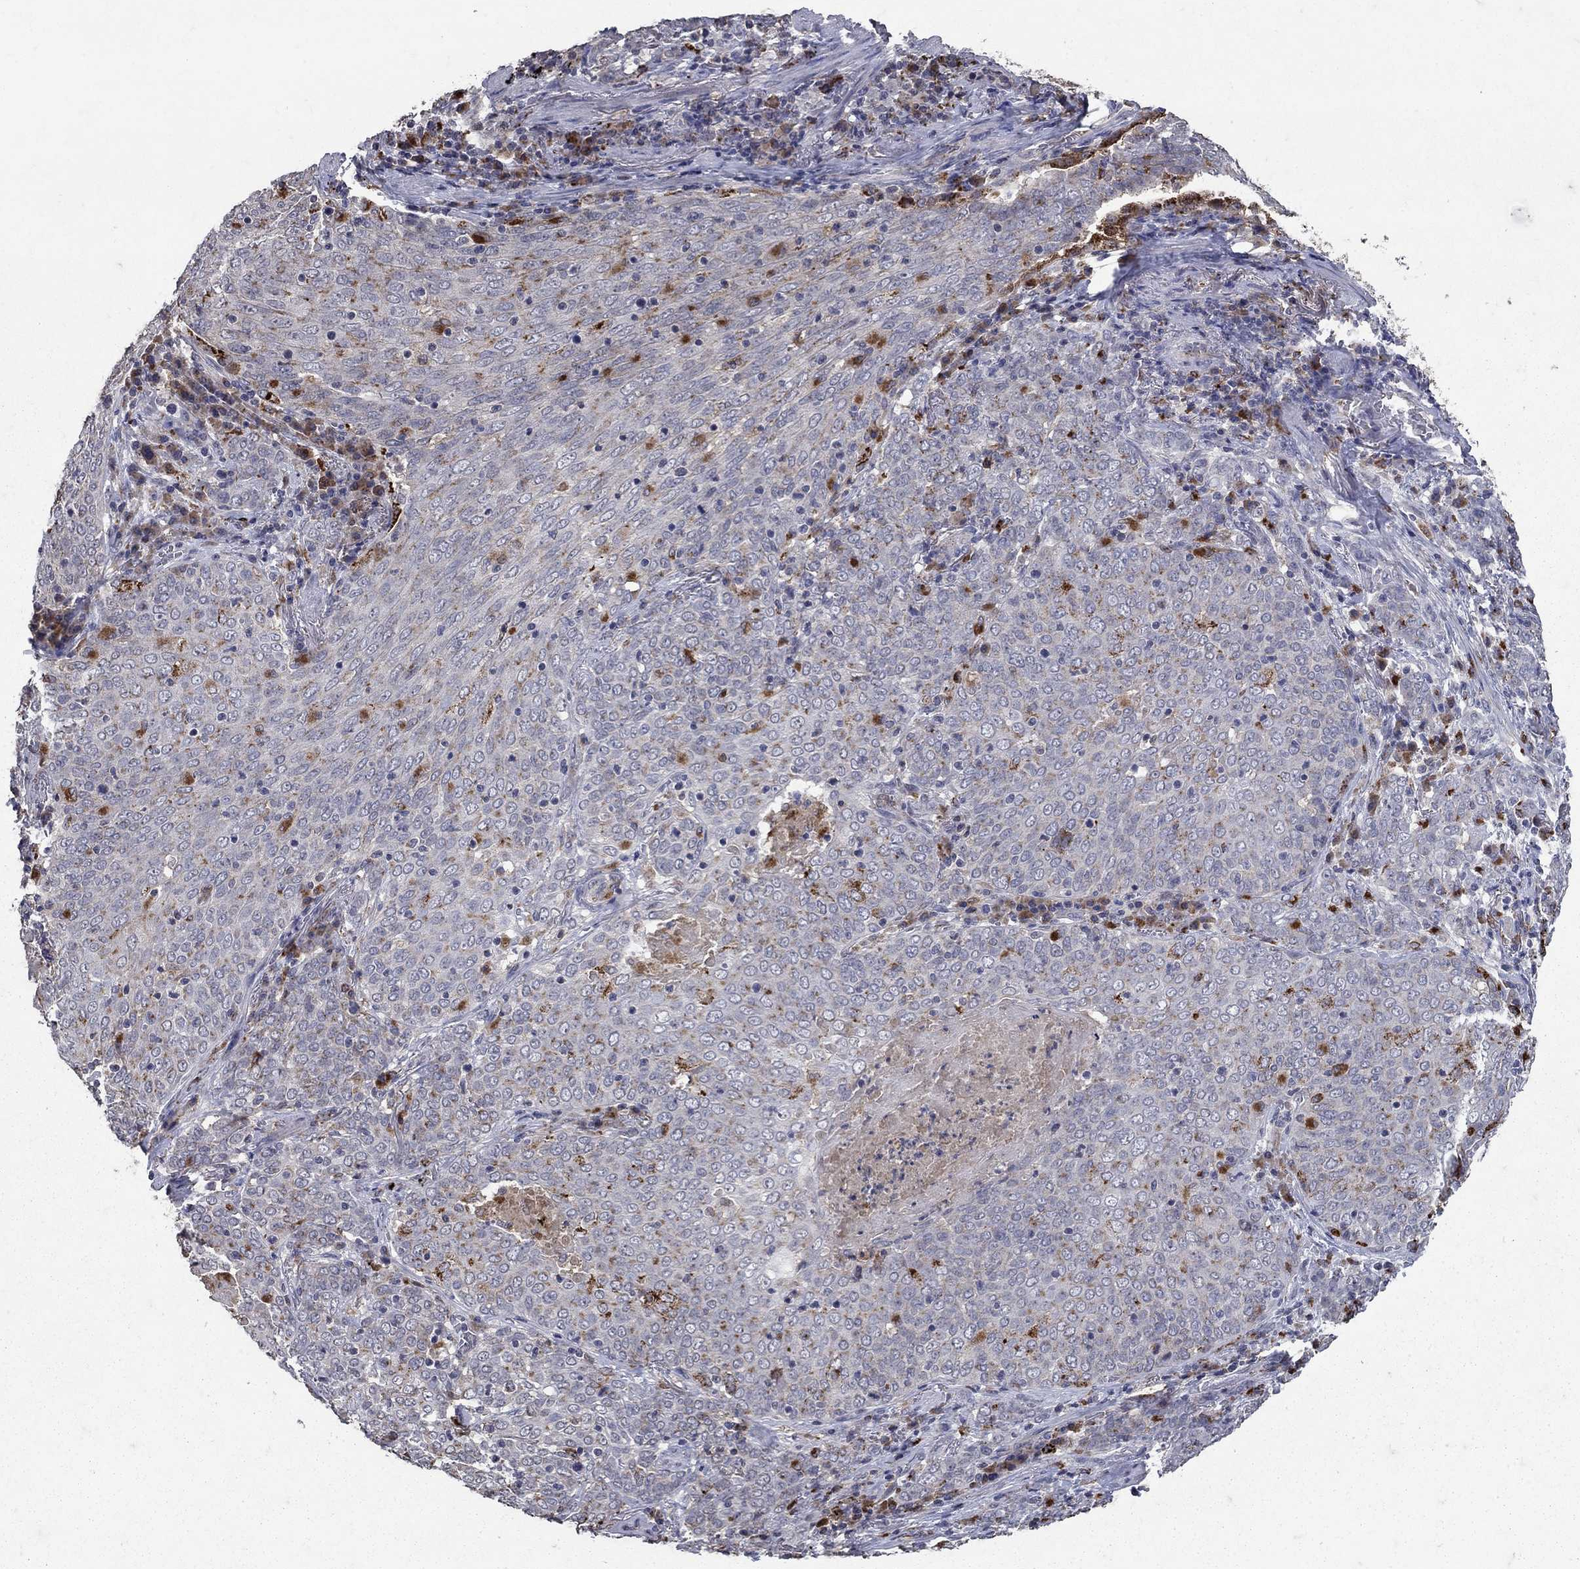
{"staining": {"intensity": "negative", "quantity": "none", "location": "none"}, "tissue": "lung cancer", "cell_type": "Tumor cells", "image_type": "cancer", "snomed": [{"axis": "morphology", "description": "Squamous cell carcinoma, NOS"}, {"axis": "topography", "description": "Lung"}], "caption": "IHC histopathology image of lung cancer stained for a protein (brown), which demonstrates no positivity in tumor cells.", "gene": "NPC2", "patient": {"sex": "male", "age": 82}}